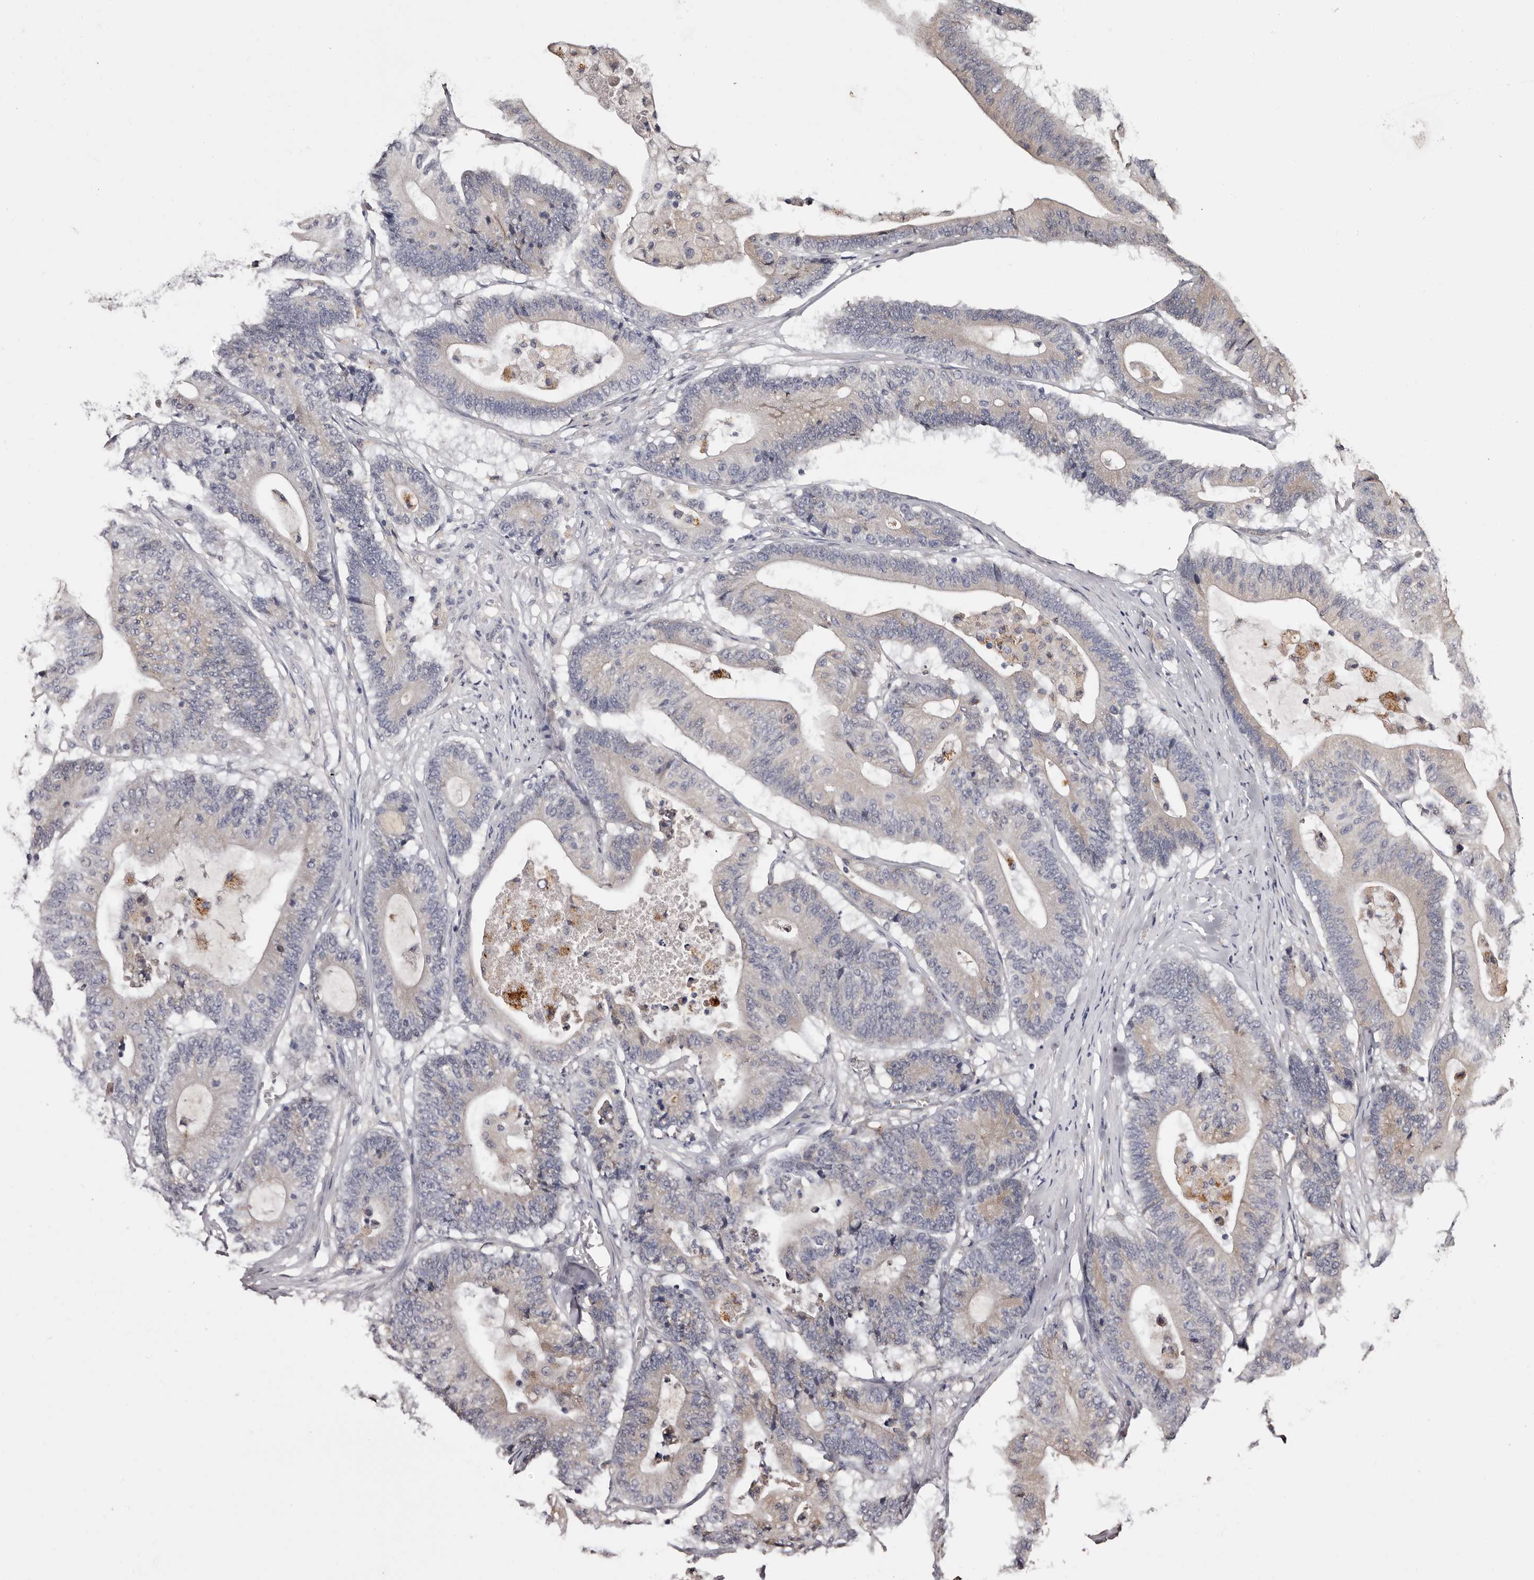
{"staining": {"intensity": "weak", "quantity": "<25%", "location": "cytoplasmic/membranous"}, "tissue": "colorectal cancer", "cell_type": "Tumor cells", "image_type": "cancer", "snomed": [{"axis": "morphology", "description": "Adenocarcinoma, NOS"}, {"axis": "topography", "description": "Colon"}], "caption": "Colorectal cancer (adenocarcinoma) was stained to show a protein in brown. There is no significant expression in tumor cells. Brightfield microscopy of immunohistochemistry (IHC) stained with DAB (3,3'-diaminobenzidine) (brown) and hematoxylin (blue), captured at high magnification.", "gene": "ETNK1", "patient": {"sex": "female", "age": 84}}